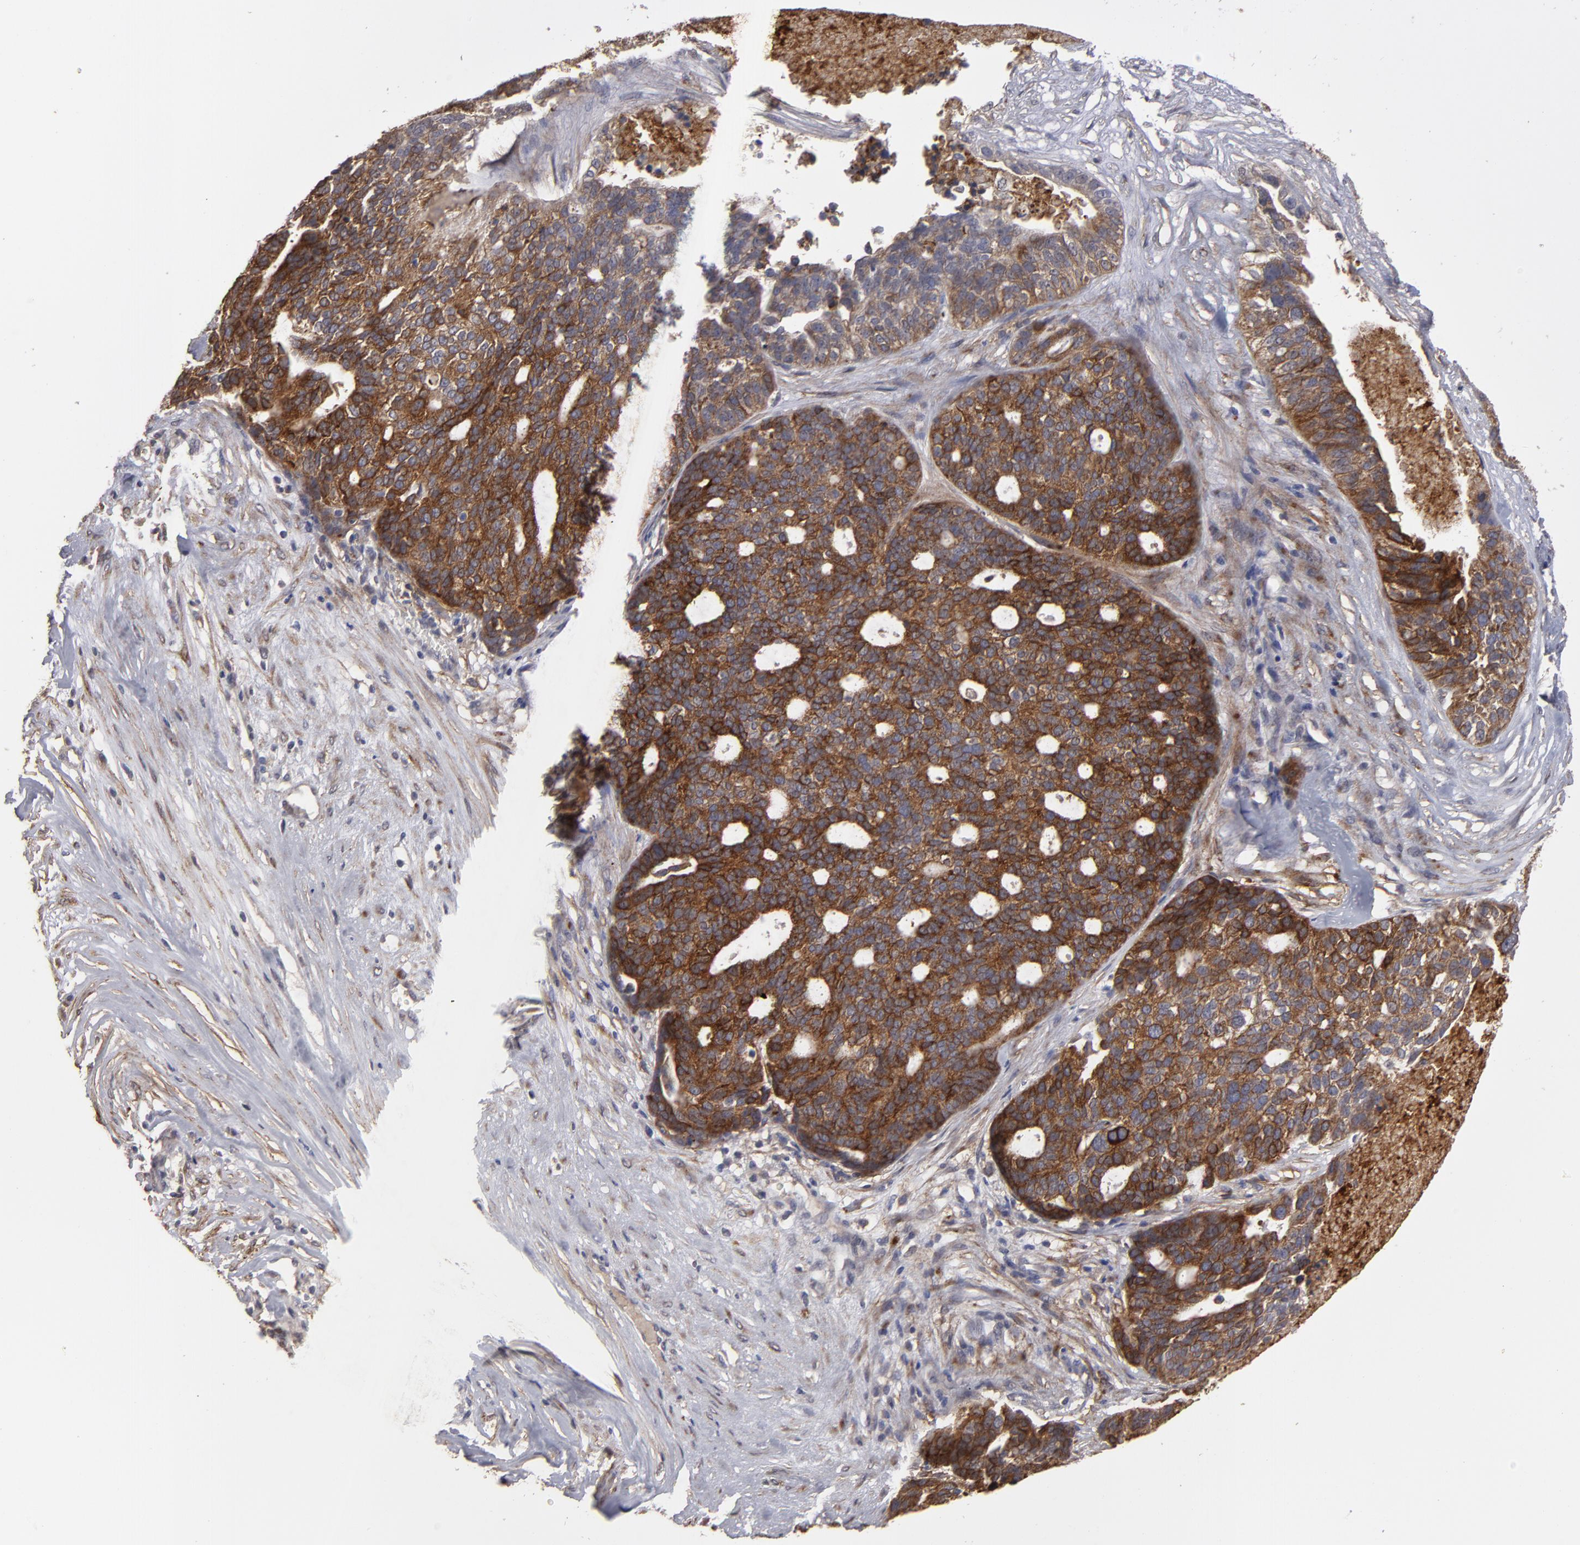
{"staining": {"intensity": "strong", "quantity": ">75%", "location": "cytoplasmic/membranous"}, "tissue": "ovarian cancer", "cell_type": "Tumor cells", "image_type": "cancer", "snomed": [{"axis": "morphology", "description": "Cystadenocarcinoma, serous, NOS"}, {"axis": "topography", "description": "Ovary"}], "caption": "IHC staining of ovarian cancer (serous cystadenocarcinoma), which shows high levels of strong cytoplasmic/membranous expression in approximately >75% of tumor cells indicating strong cytoplasmic/membranous protein positivity. The staining was performed using DAB (brown) for protein detection and nuclei were counterstained in hematoxylin (blue).", "gene": "ITGB5", "patient": {"sex": "female", "age": 59}}